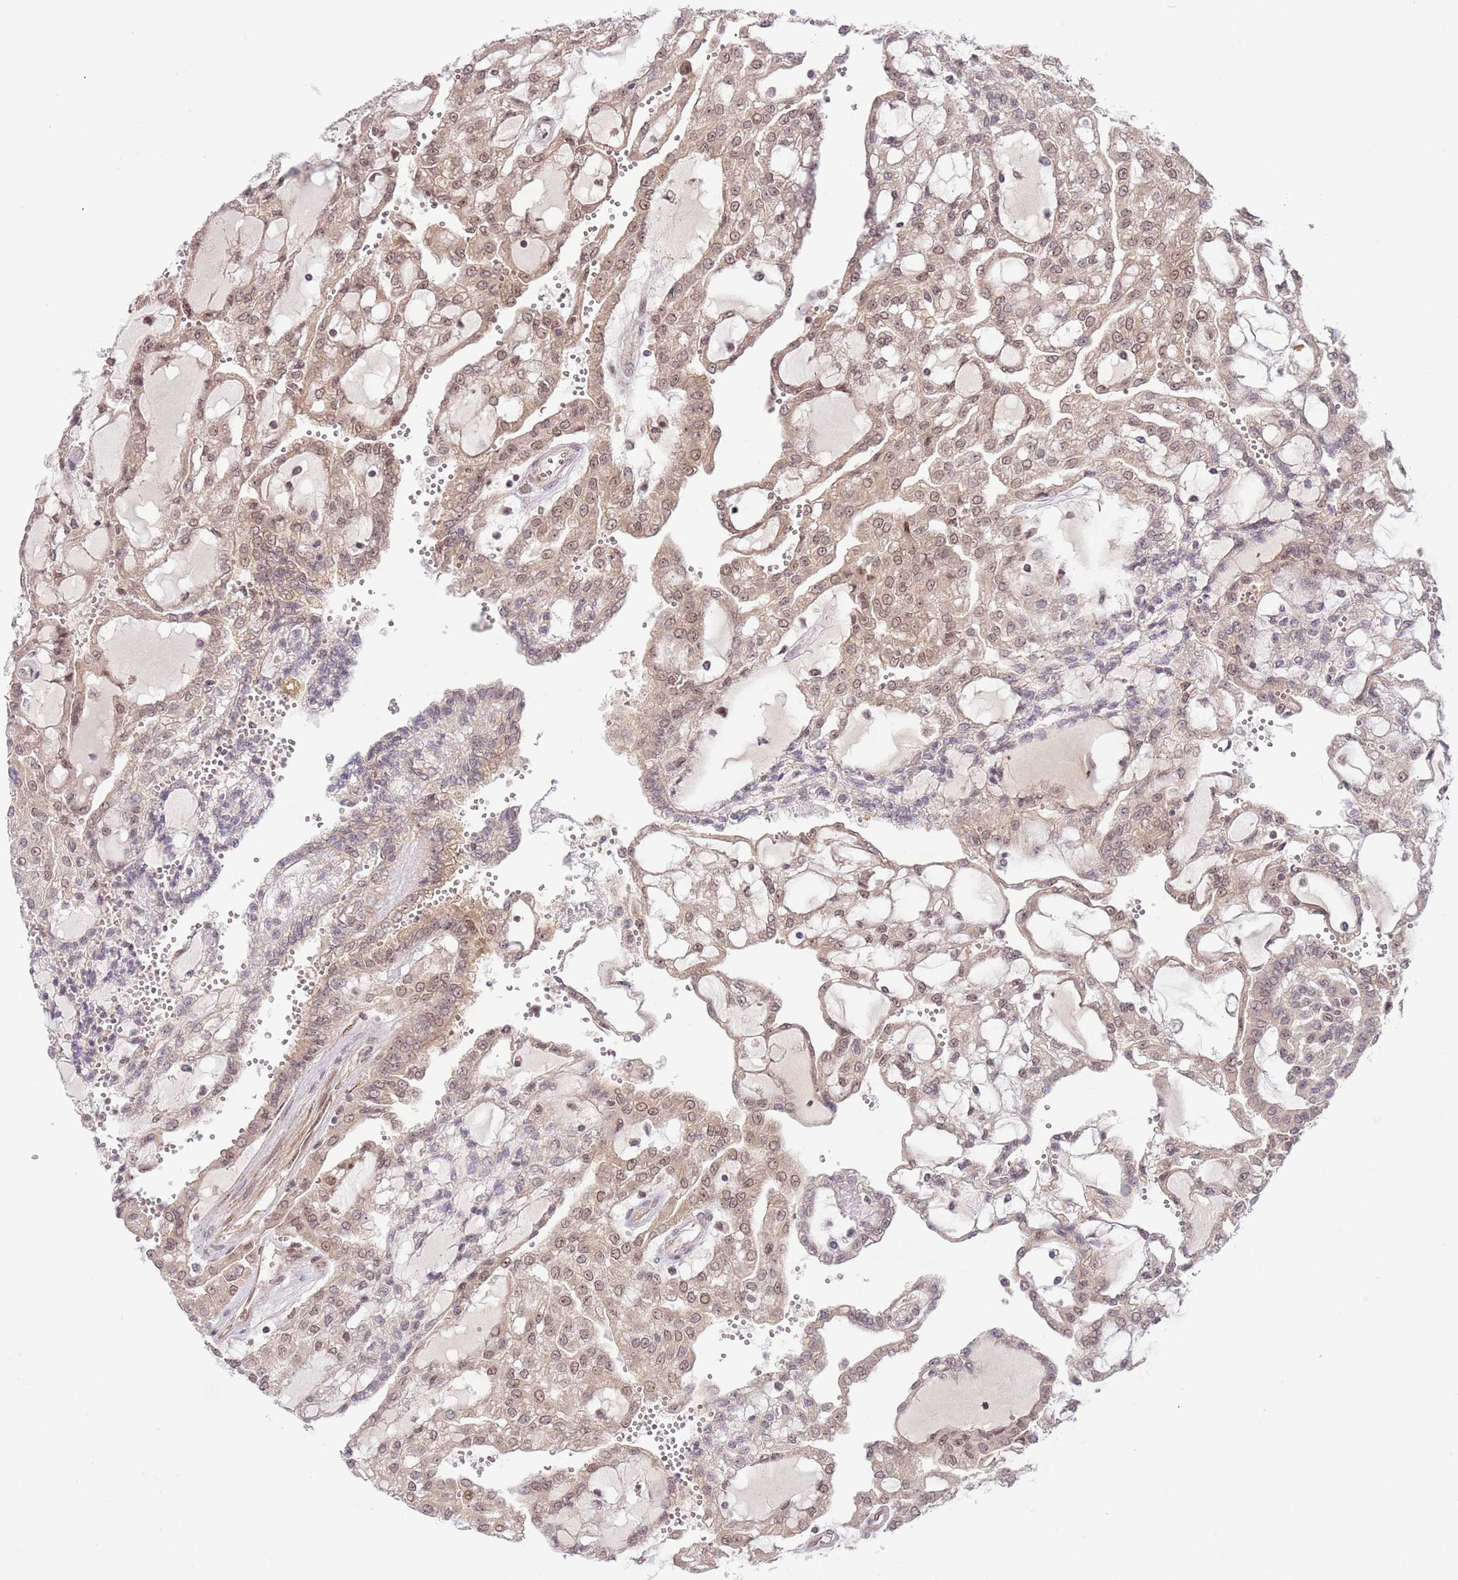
{"staining": {"intensity": "weak", "quantity": ">75%", "location": "cytoplasmic/membranous,nuclear"}, "tissue": "renal cancer", "cell_type": "Tumor cells", "image_type": "cancer", "snomed": [{"axis": "morphology", "description": "Adenocarcinoma, NOS"}, {"axis": "topography", "description": "Kidney"}], "caption": "A brown stain shows weak cytoplasmic/membranous and nuclear expression of a protein in renal cancer tumor cells.", "gene": "CHD1", "patient": {"sex": "male", "age": 63}}